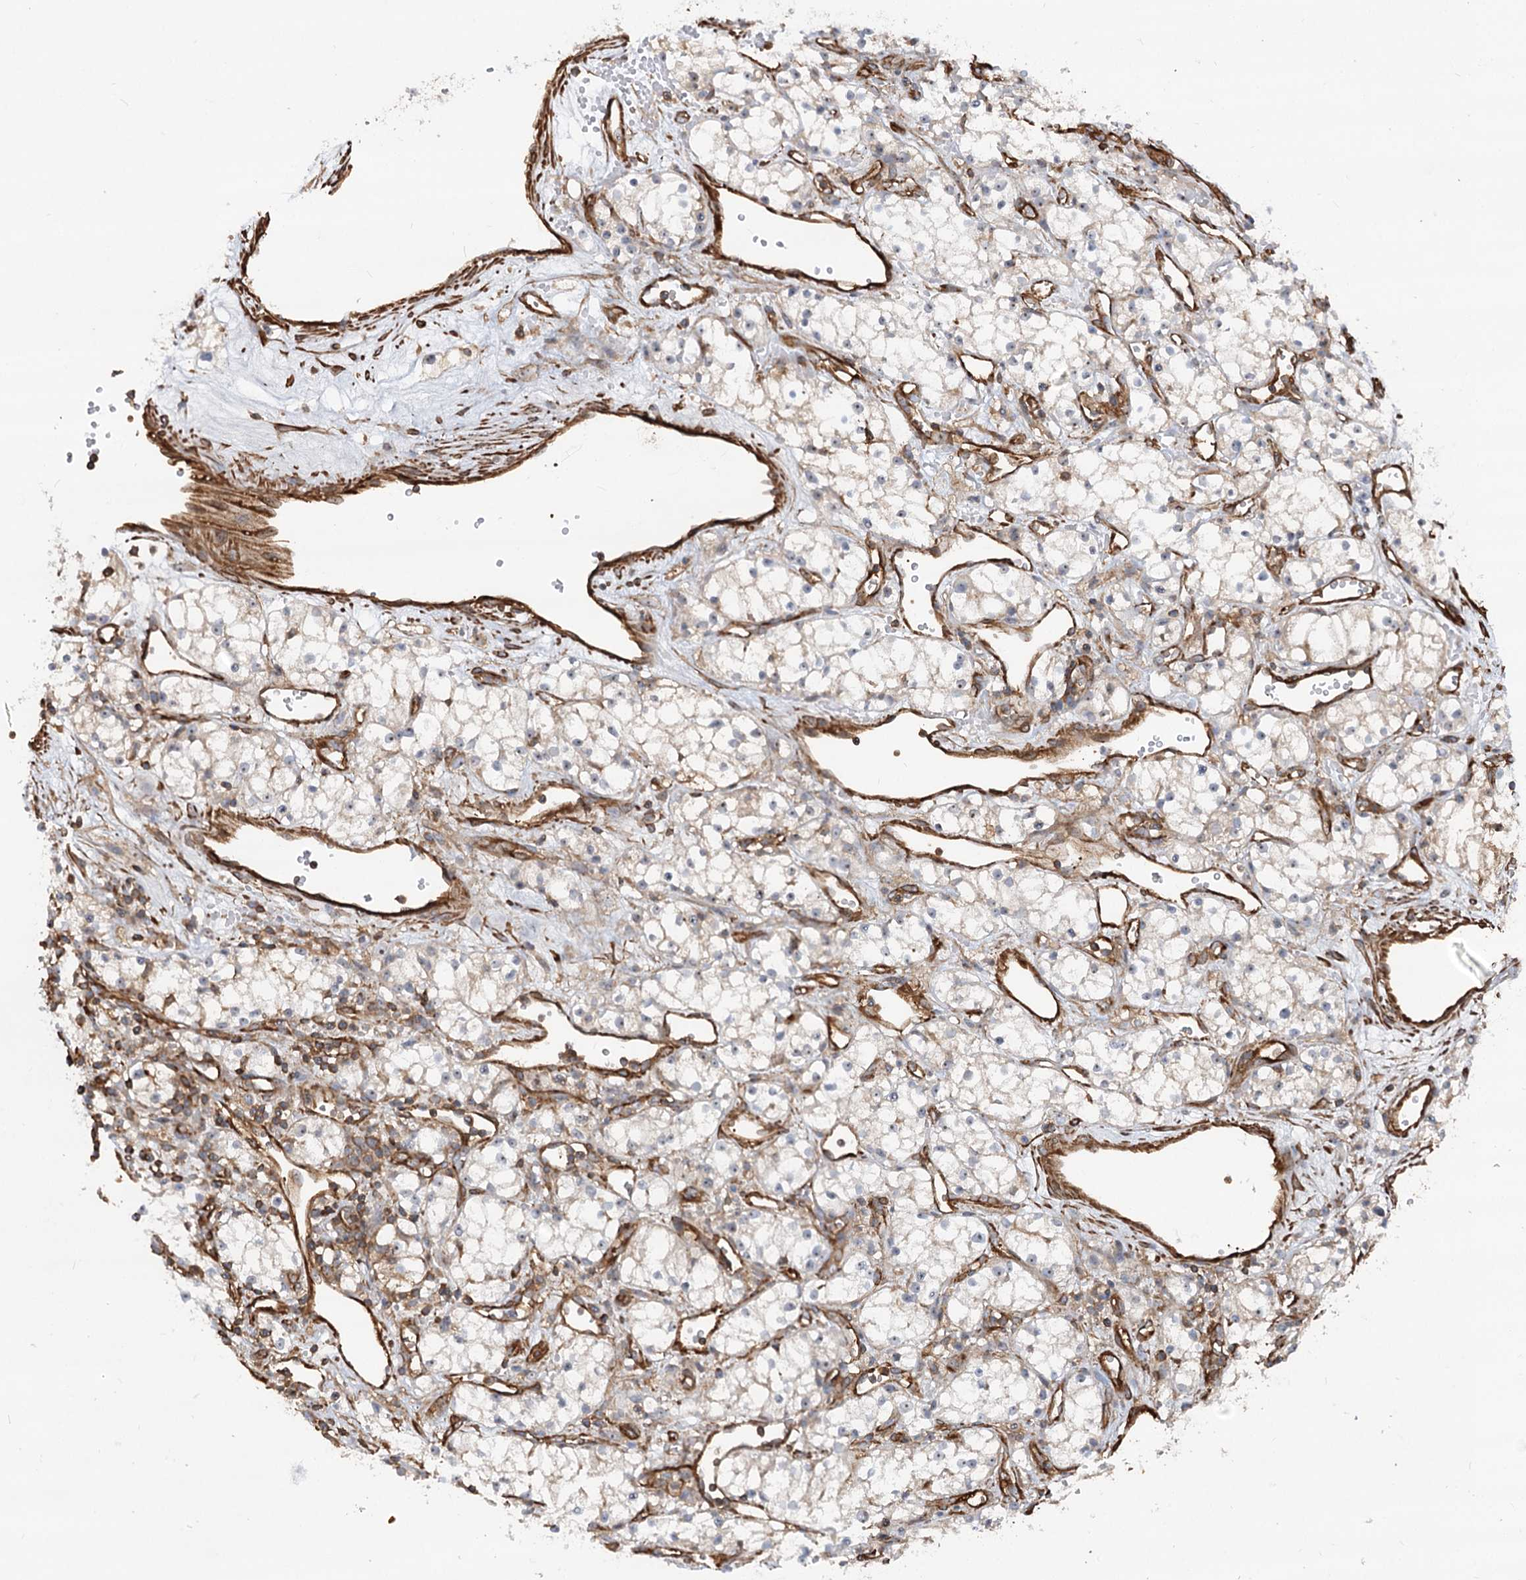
{"staining": {"intensity": "negative", "quantity": "none", "location": "none"}, "tissue": "renal cancer", "cell_type": "Tumor cells", "image_type": "cancer", "snomed": [{"axis": "morphology", "description": "Adenocarcinoma, NOS"}, {"axis": "topography", "description": "Kidney"}], "caption": "This is an immunohistochemistry (IHC) histopathology image of human renal adenocarcinoma. There is no staining in tumor cells.", "gene": "WDR36", "patient": {"sex": "male", "age": 59}}